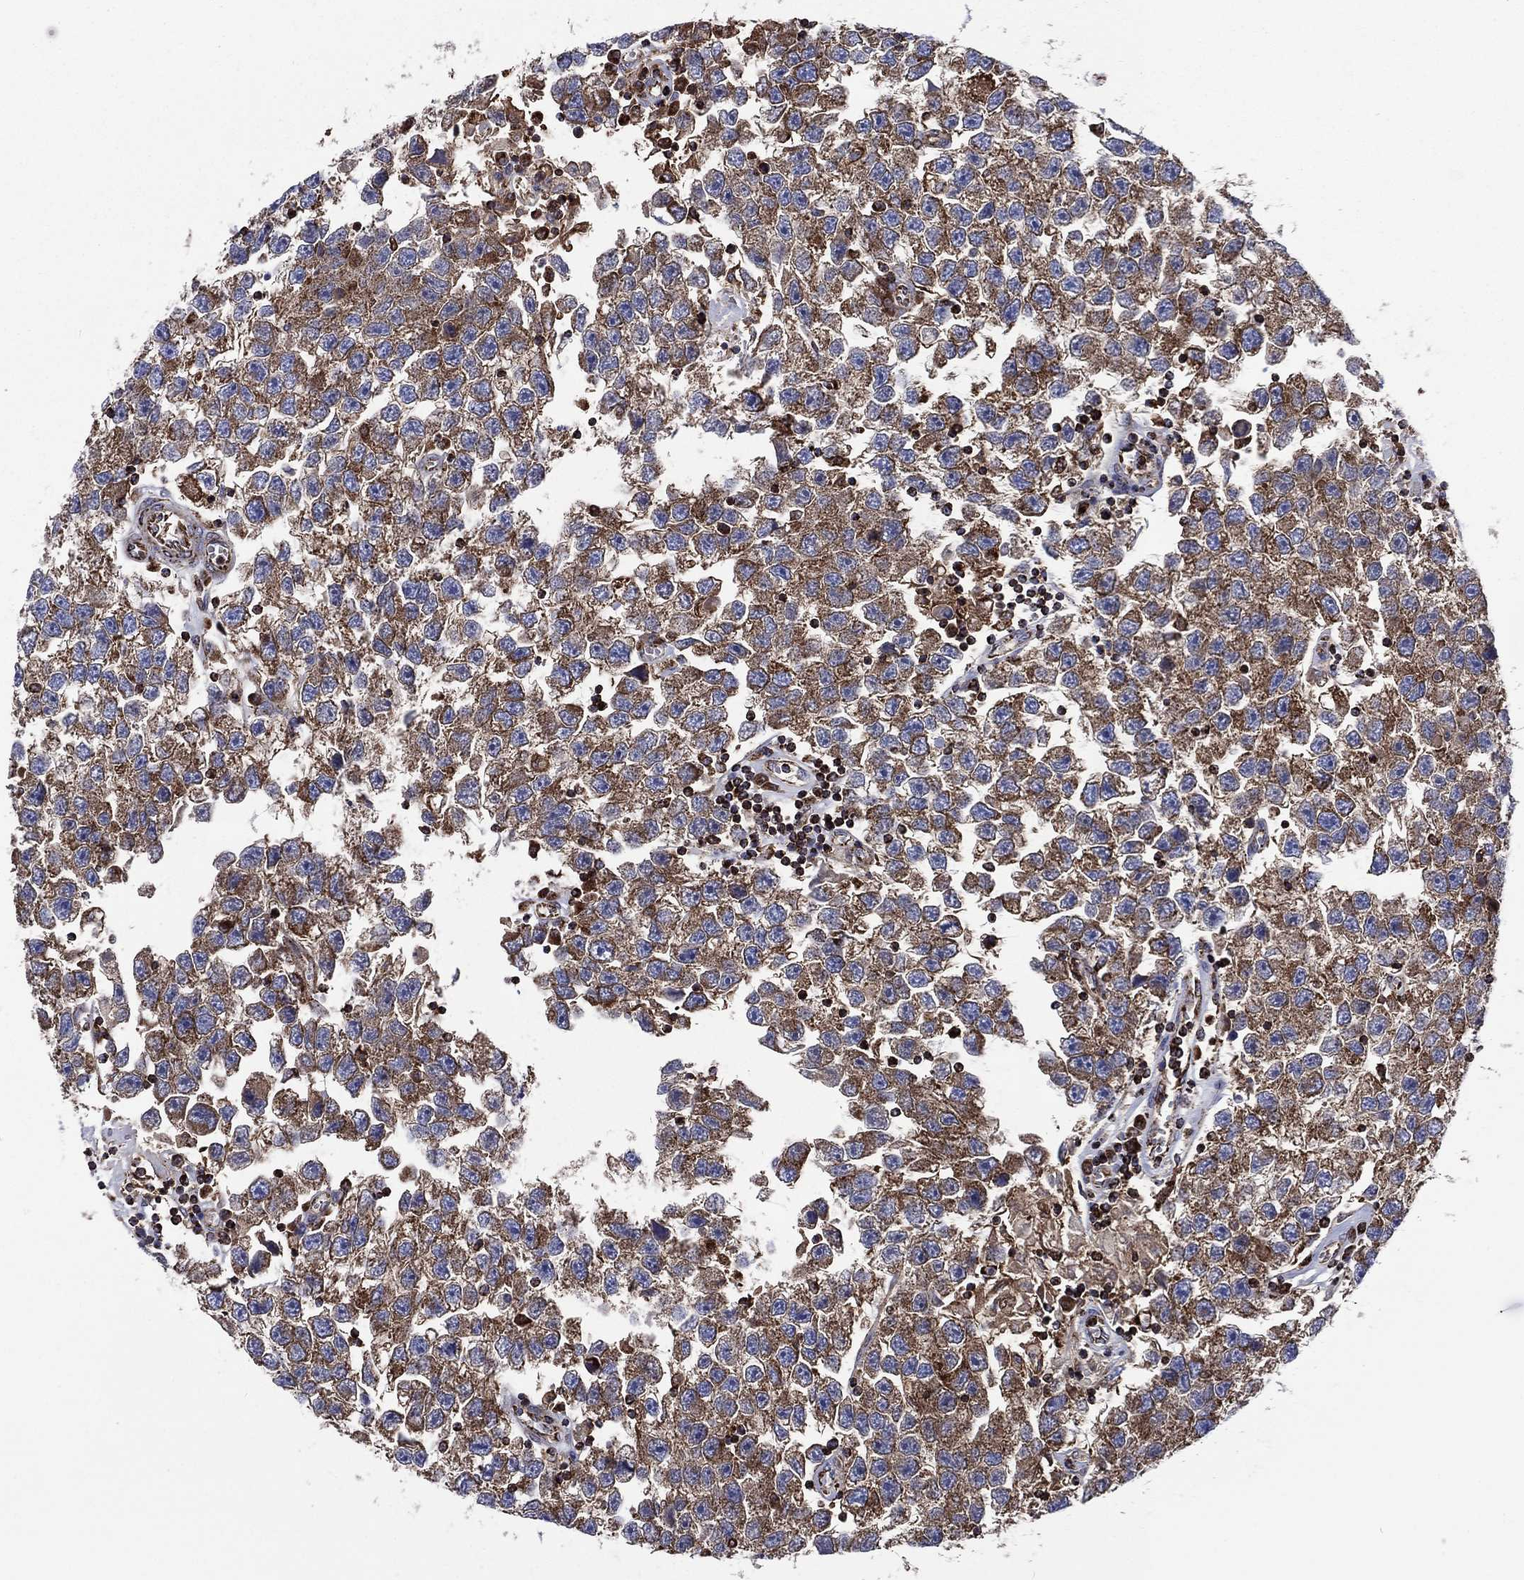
{"staining": {"intensity": "strong", "quantity": ">75%", "location": "cytoplasmic/membranous"}, "tissue": "testis cancer", "cell_type": "Tumor cells", "image_type": "cancer", "snomed": [{"axis": "morphology", "description": "Seminoma, NOS"}, {"axis": "topography", "description": "Testis"}], "caption": "IHC of testis seminoma demonstrates high levels of strong cytoplasmic/membranous expression in approximately >75% of tumor cells.", "gene": "ANKRD37", "patient": {"sex": "male", "age": 26}}